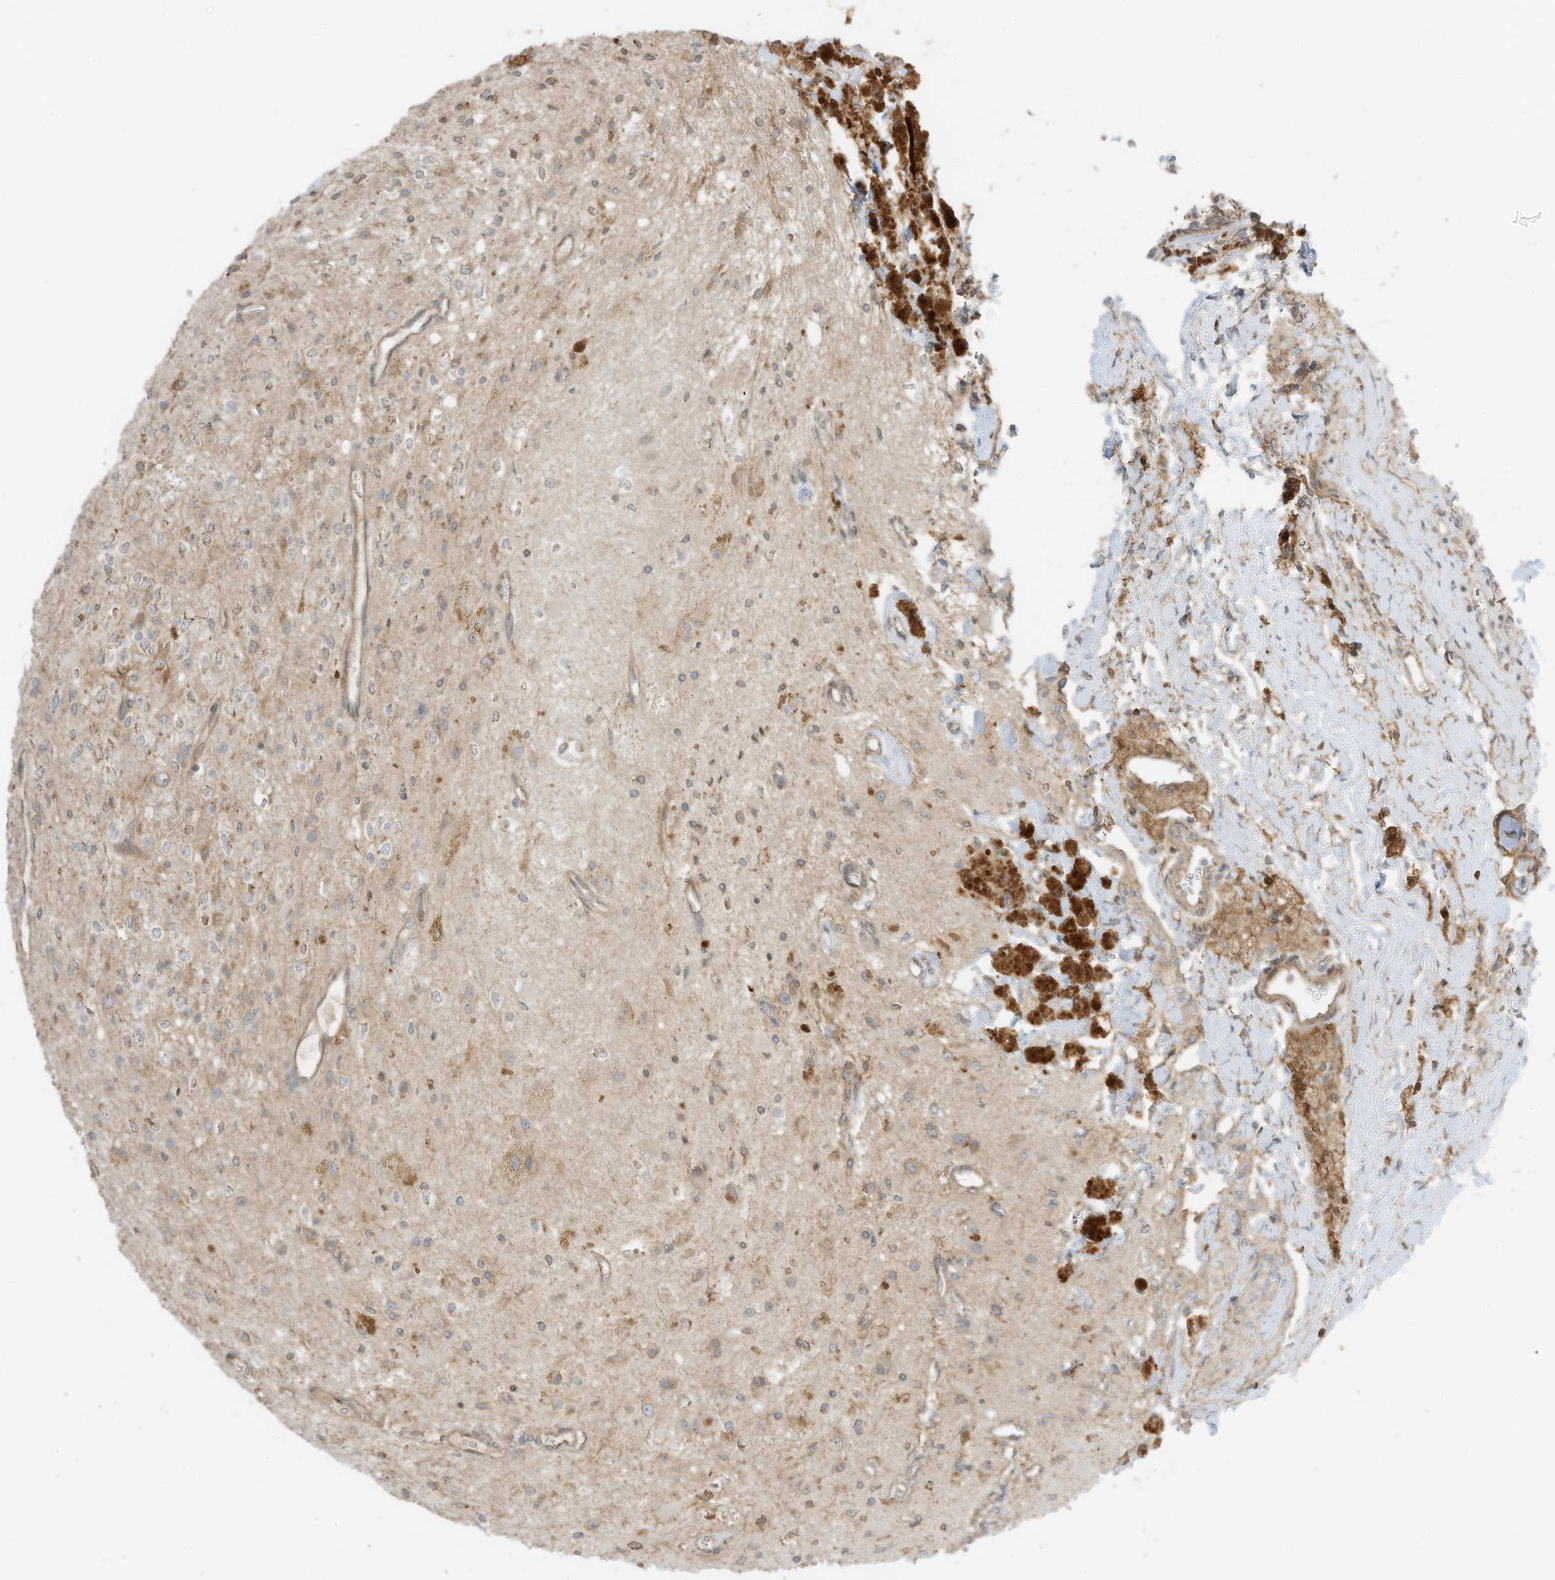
{"staining": {"intensity": "moderate", "quantity": "<25%", "location": "cytoplasmic/membranous"}, "tissue": "glioma", "cell_type": "Tumor cells", "image_type": "cancer", "snomed": [{"axis": "morphology", "description": "Glioma, malignant, High grade"}, {"axis": "topography", "description": "Brain"}], "caption": "Tumor cells exhibit low levels of moderate cytoplasmic/membranous positivity in about <25% of cells in malignant glioma (high-grade).", "gene": "SLC25A12", "patient": {"sex": "male", "age": 34}}